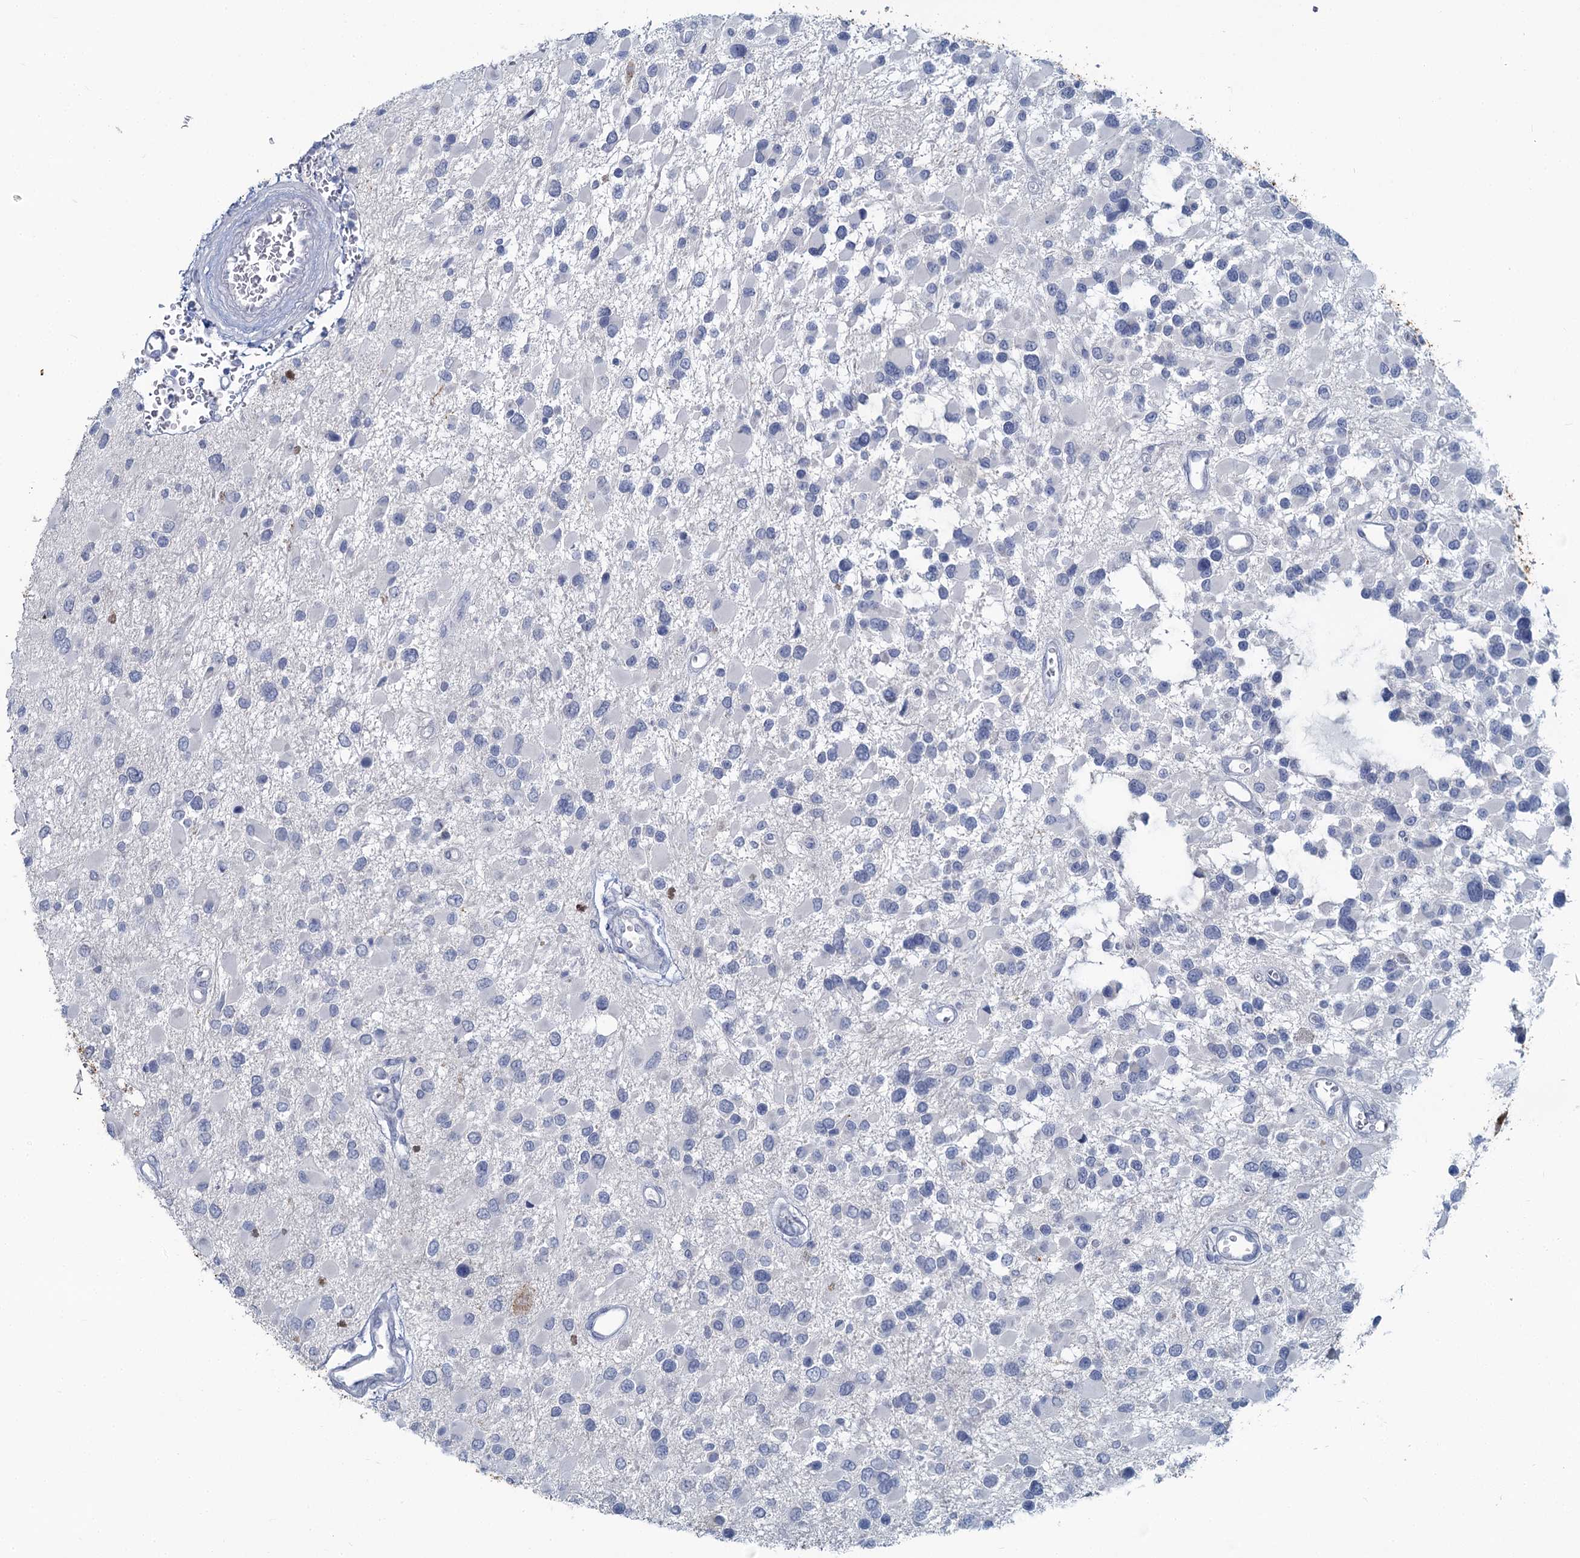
{"staining": {"intensity": "negative", "quantity": "none", "location": "none"}, "tissue": "glioma", "cell_type": "Tumor cells", "image_type": "cancer", "snomed": [{"axis": "morphology", "description": "Glioma, malignant, High grade"}, {"axis": "topography", "description": "Brain"}], "caption": "A high-resolution histopathology image shows IHC staining of glioma, which shows no significant staining in tumor cells.", "gene": "CHGA", "patient": {"sex": "male", "age": 53}}